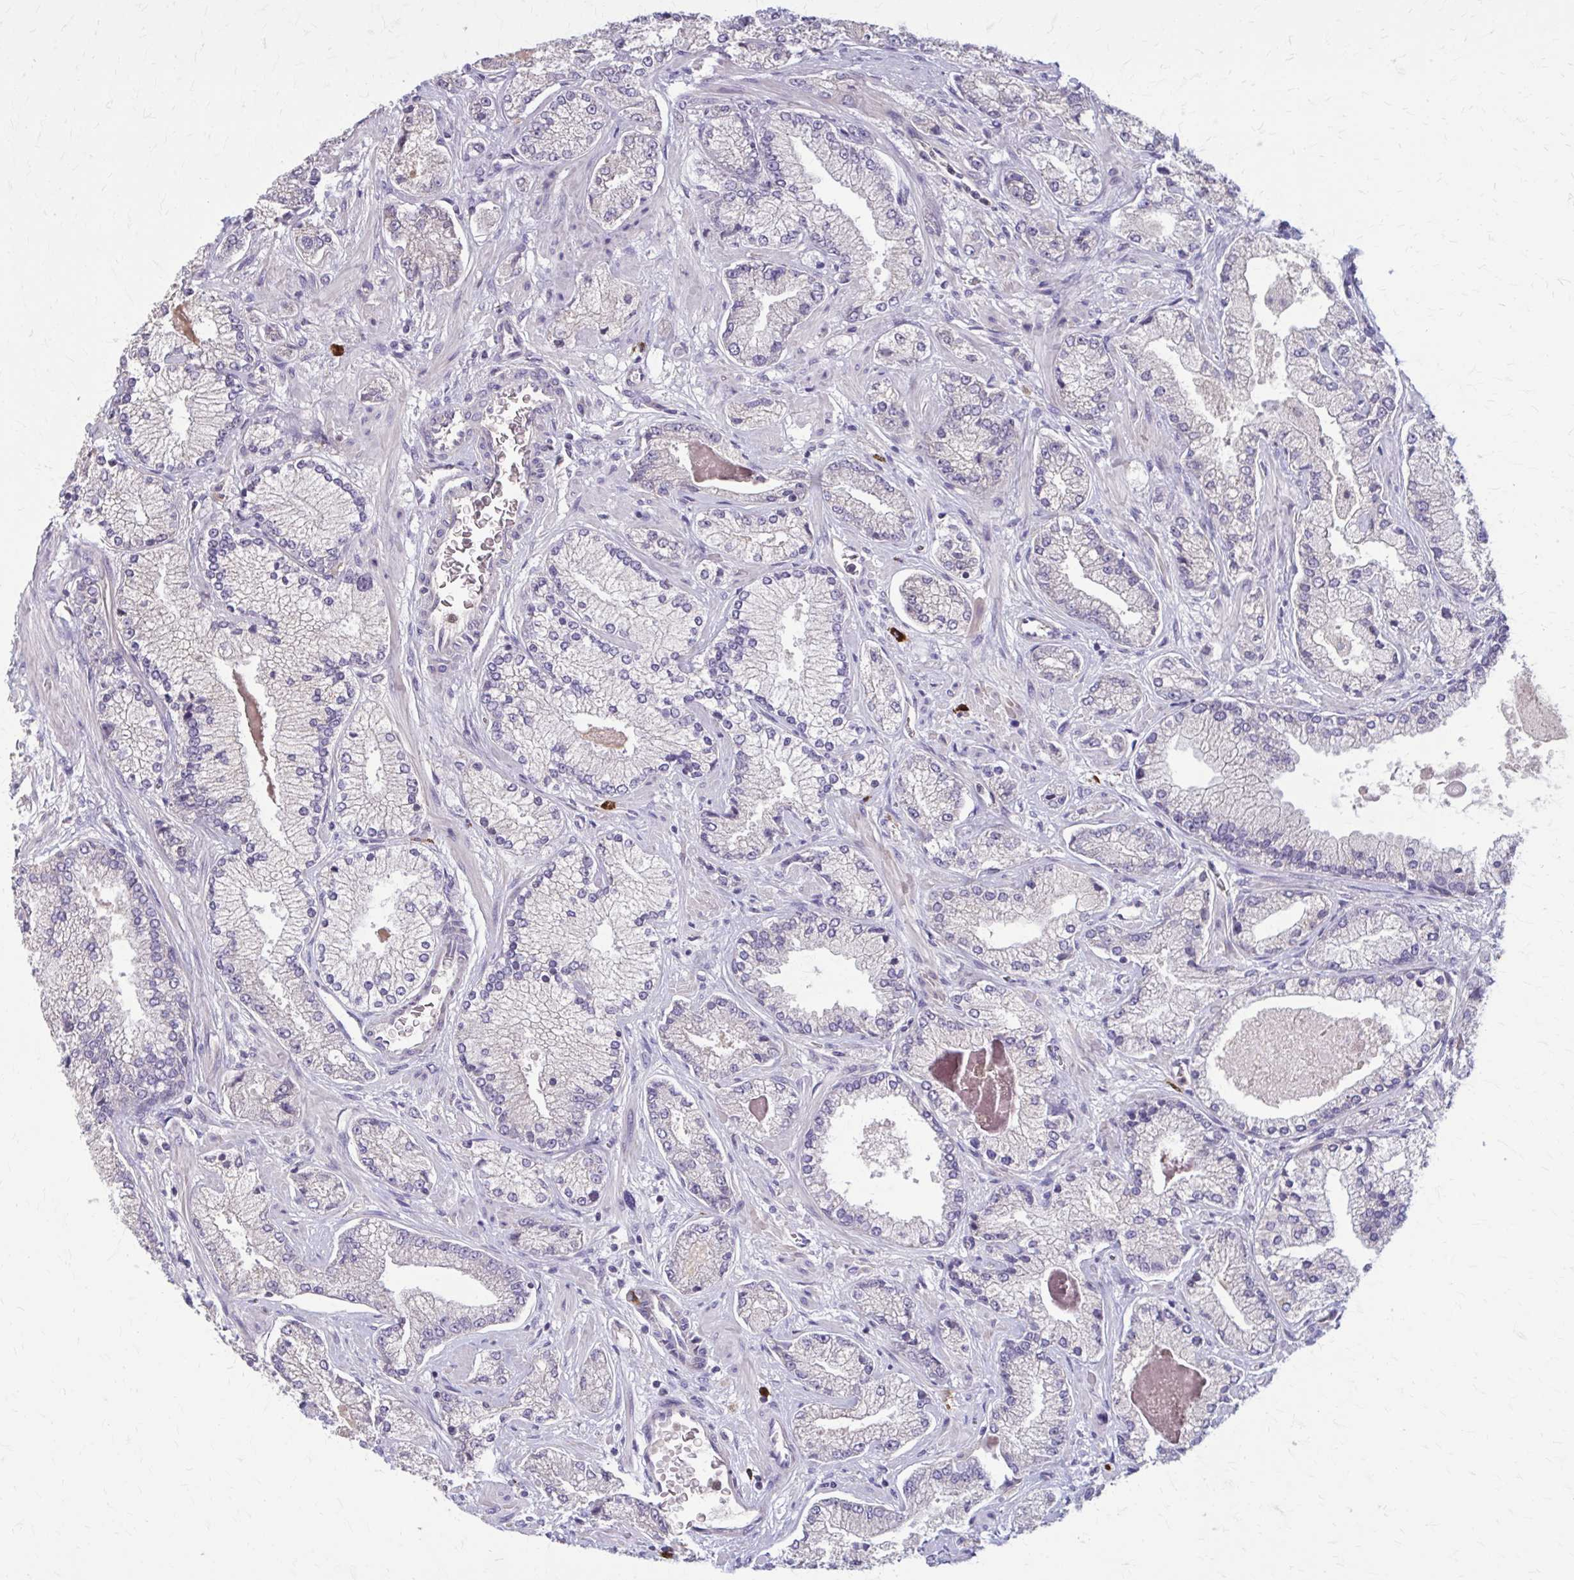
{"staining": {"intensity": "negative", "quantity": "none", "location": "none"}, "tissue": "prostate cancer", "cell_type": "Tumor cells", "image_type": "cancer", "snomed": [{"axis": "morphology", "description": "Normal tissue, NOS"}, {"axis": "morphology", "description": "Adenocarcinoma, High grade"}, {"axis": "topography", "description": "Prostate"}, {"axis": "topography", "description": "Peripheral nerve tissue"}], "caption": "A micrograph of adenocarcinoma (high-grade) (prostate) stained for a protein exhibits no brown staining in tumor cells. (DAB immunohistochemistry (IHC) visualized using brightfield microscopy, high magnification).", "gene": "NRBF2", "patient": {"sex": "male", "age": 68}}